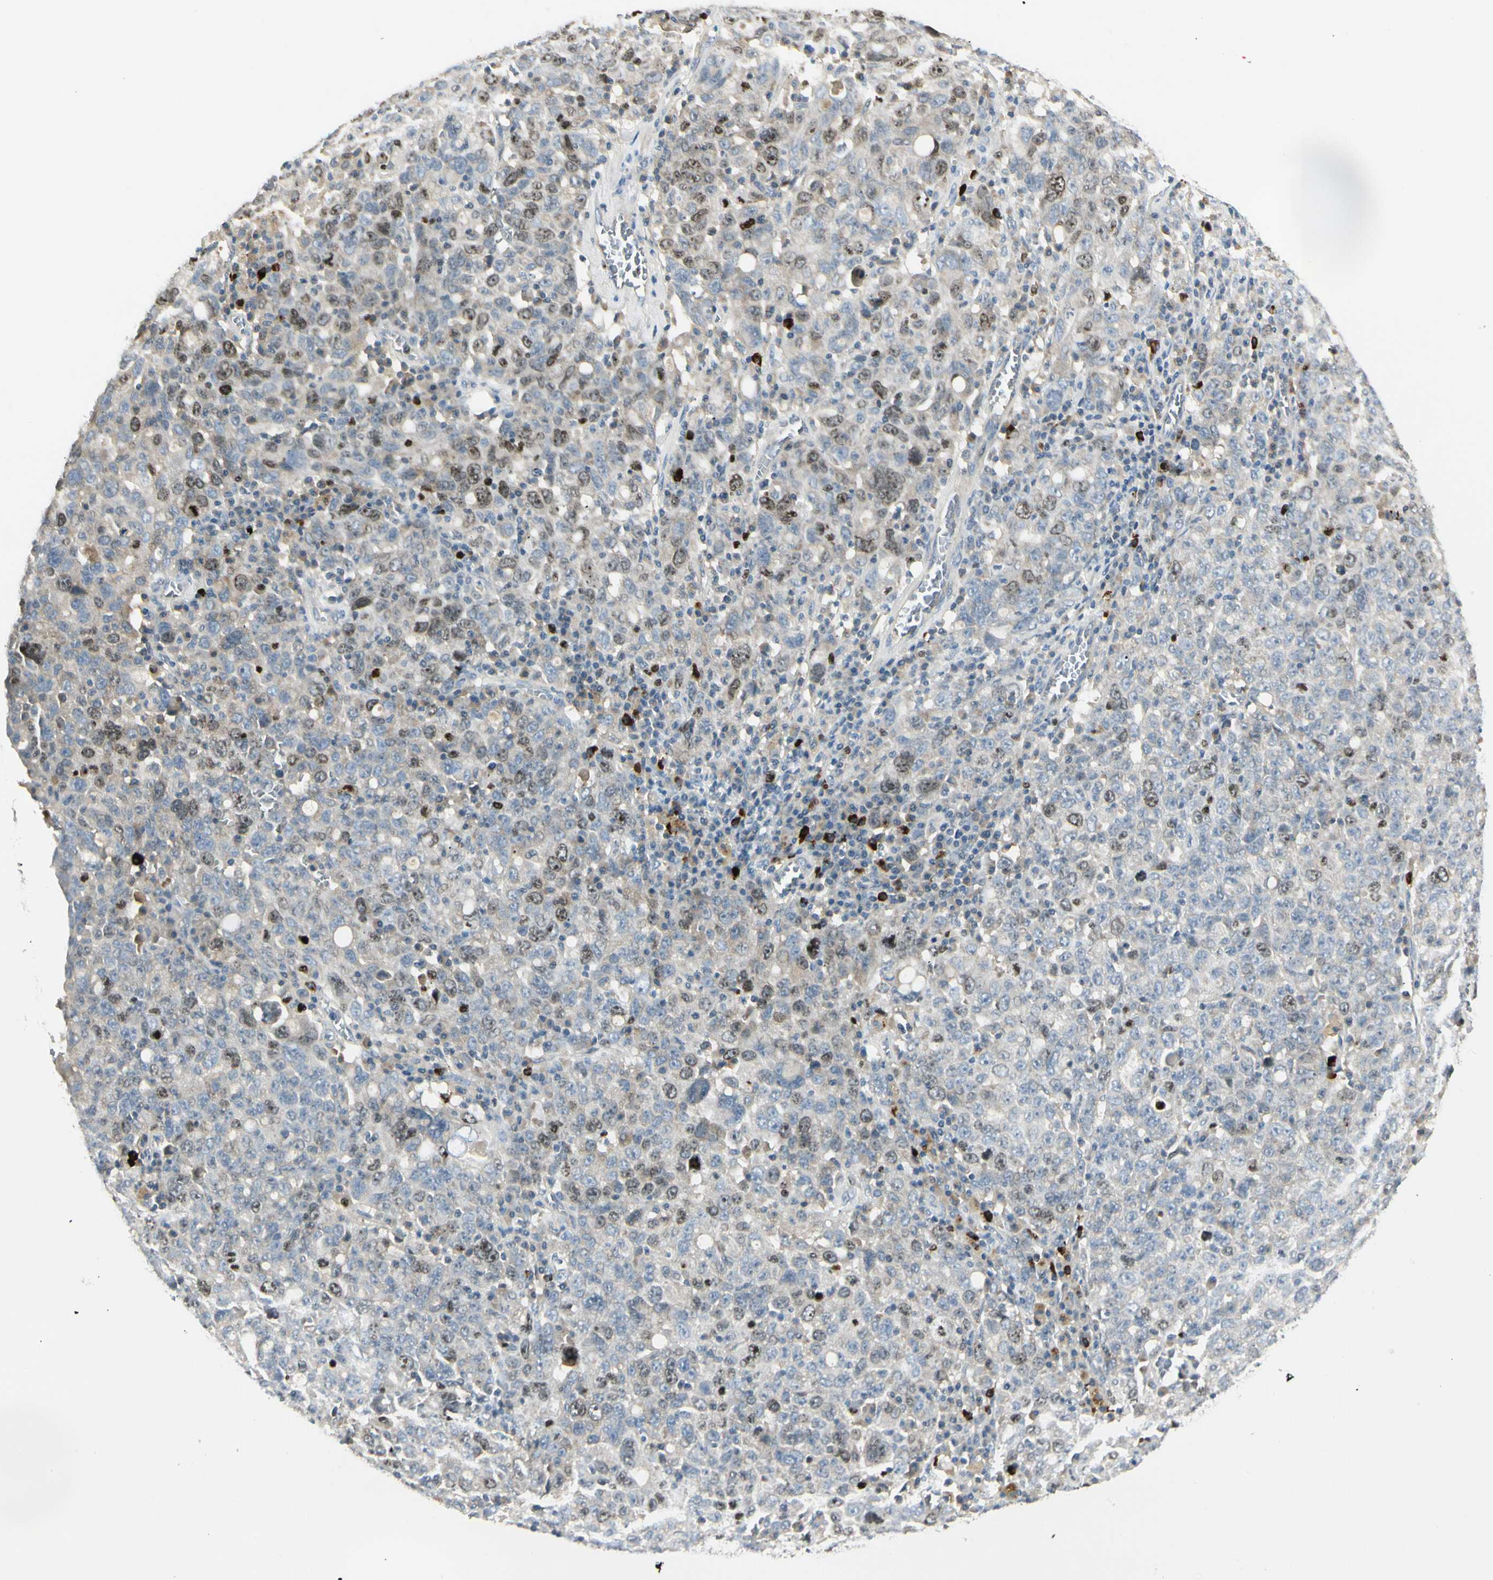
{"staining": {"intensity": "moderate", "quantity": "<25%", "location": "nuclear"}, "tissue": "ovarian cancer", "cell_type": "Tumor cells", "image_type": "cancer", "snomed": [{"axis": "morphology", "description": "Carcinoma, endometroid"}, {"axis": "topography", "description": "Ovary"}], "caption": "Protein staining of ovarian cancer (endometroid carcinoma) tissue reveals moderate nuclear positivity in approximately <25% of tumor cells. (IHC, brightfield microscopy, high magnification).", "gene": "PITX1", "patient": {"sex": "female", "age": 62}}